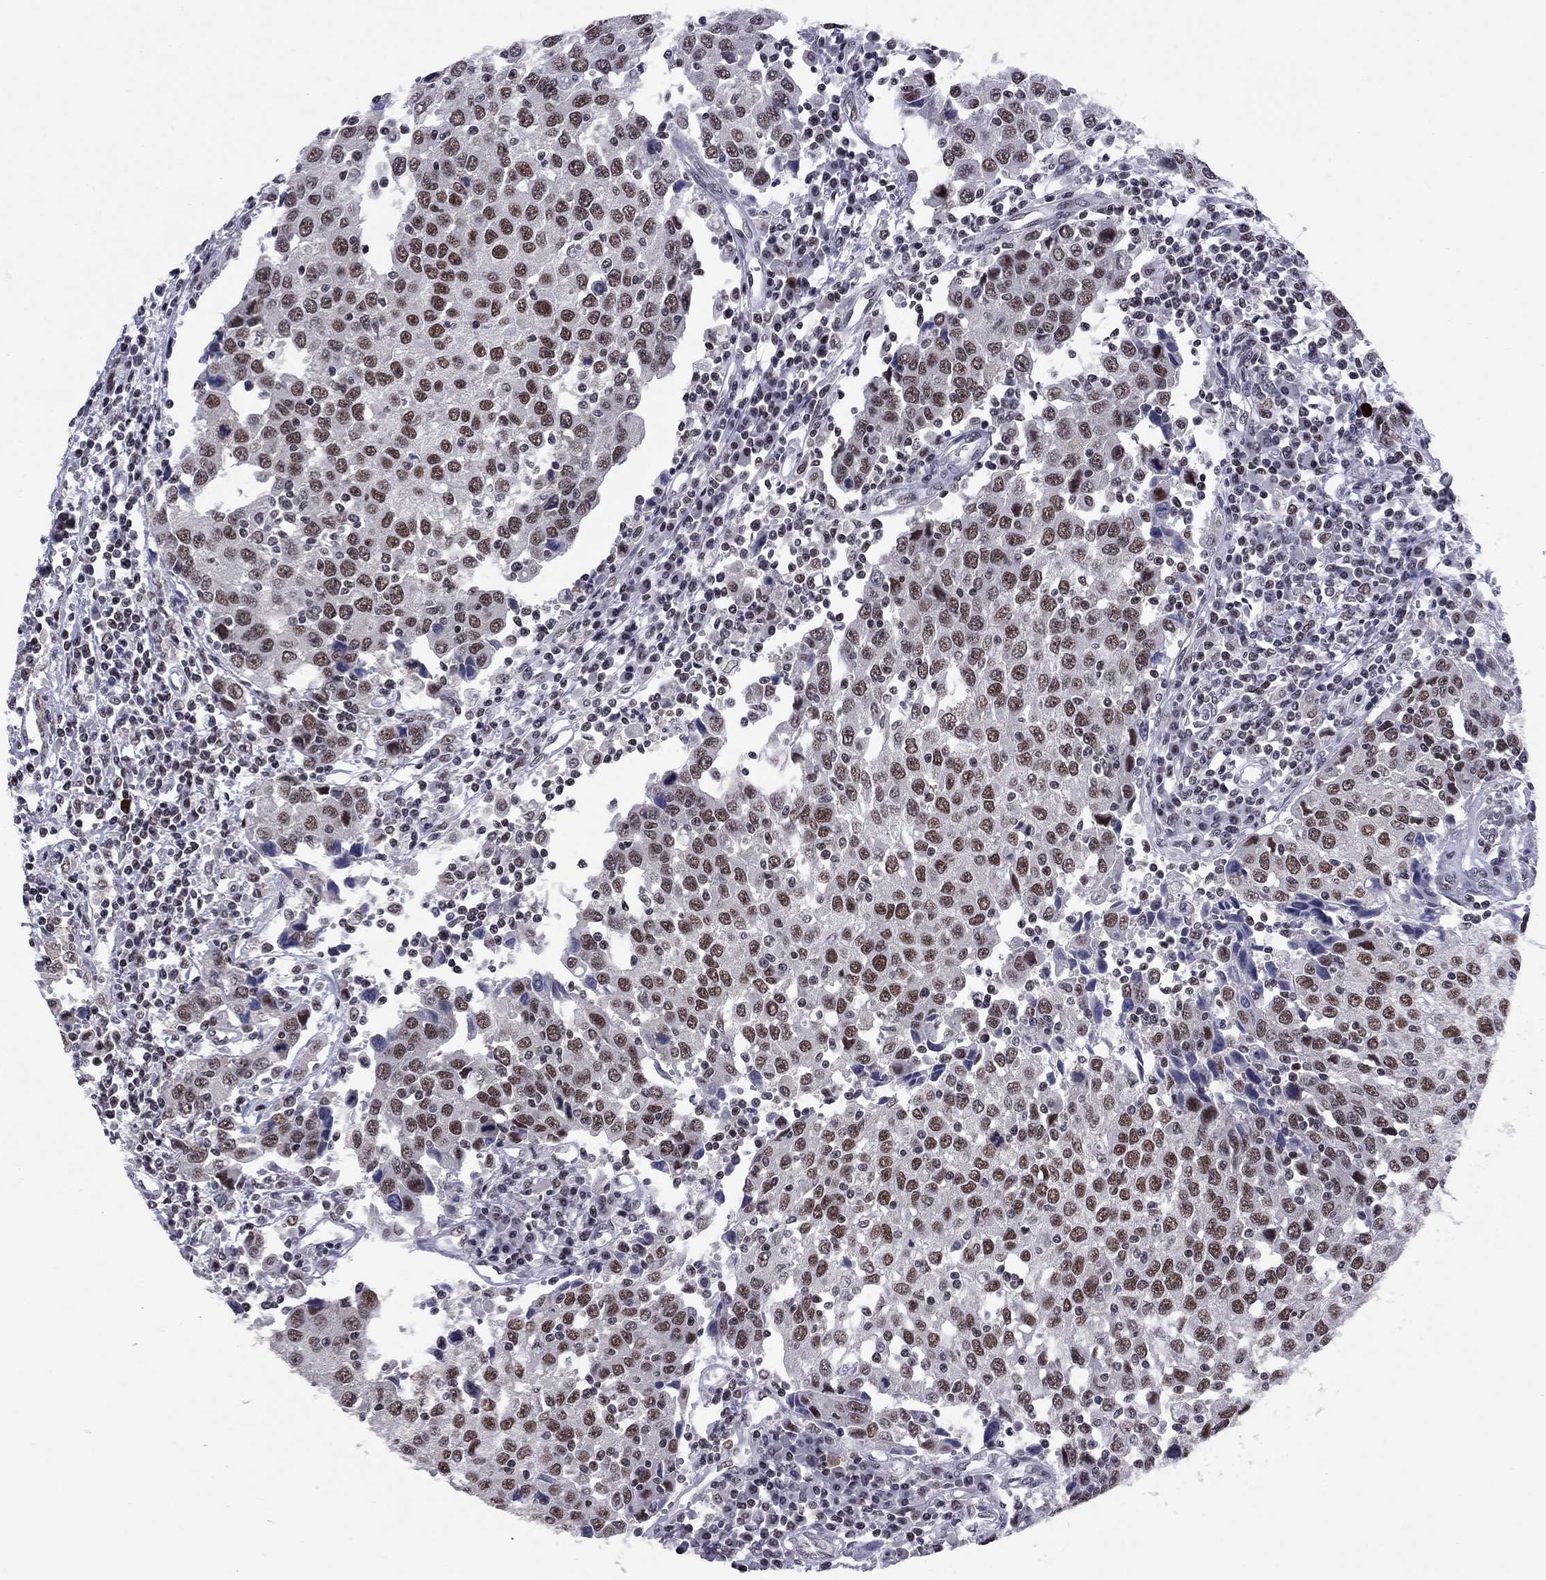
{"staining": {"intensity": "moderate", "quantity": ">75%", "location": "nuclear"}, "tissue": "urothelial cancer", "cell_type": "Tumor cells", "image_type": "cancer", "snomed": [{"axis": "morphology", "description": "Urothelial carcinoma, High grade"}, {"axis": "topography", "description": "Urinary bladder"}], "caption": "Protein staining demonstrates moderate nuclear expression in about >75% of tumor cells in urothelial cancer.", "gene": "TAF9", "patient": {"sex": "female", "age": 85}}